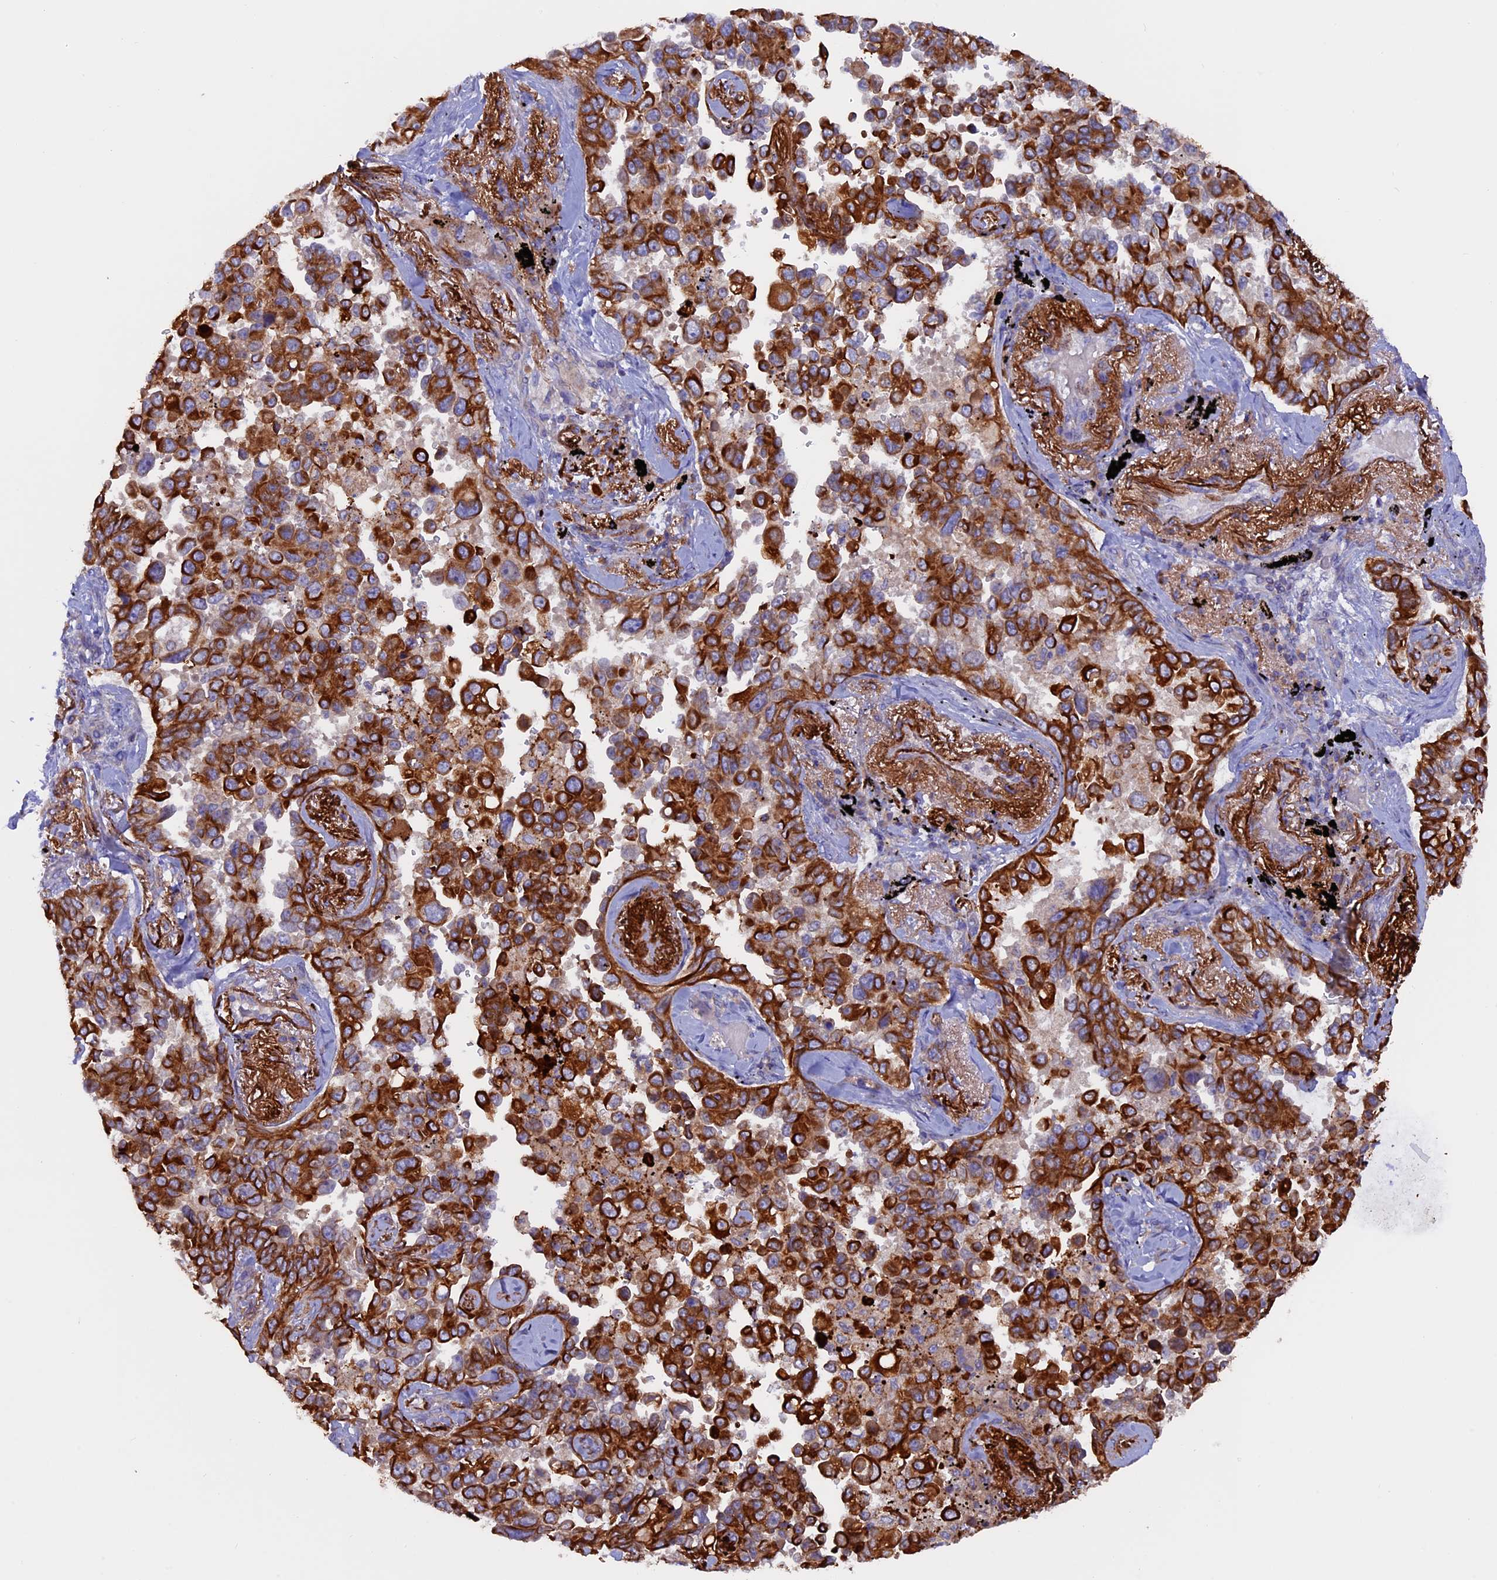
{"staining": {"intensity": "strong", "quantity": ">75%", "location": "cytoplasmic/membranous"}, "tissue": "lung cancer", "cell_type": "Tumor cells", "image_type": "cancer", "snomed": [{"axis": "morphology", "description": "Adenocarcinoma, NOS"}, {"axis": "topography", "description": "Lung"}], "caption": "Lung cancer (adenocarcinoma) stained for a protein (brown) exhibits strong cytoplasmic/membranous positive positivity in about >75% of tumor cells.", "gene": "PTPN9", "patient": {"sex": "female", "age": 67}}